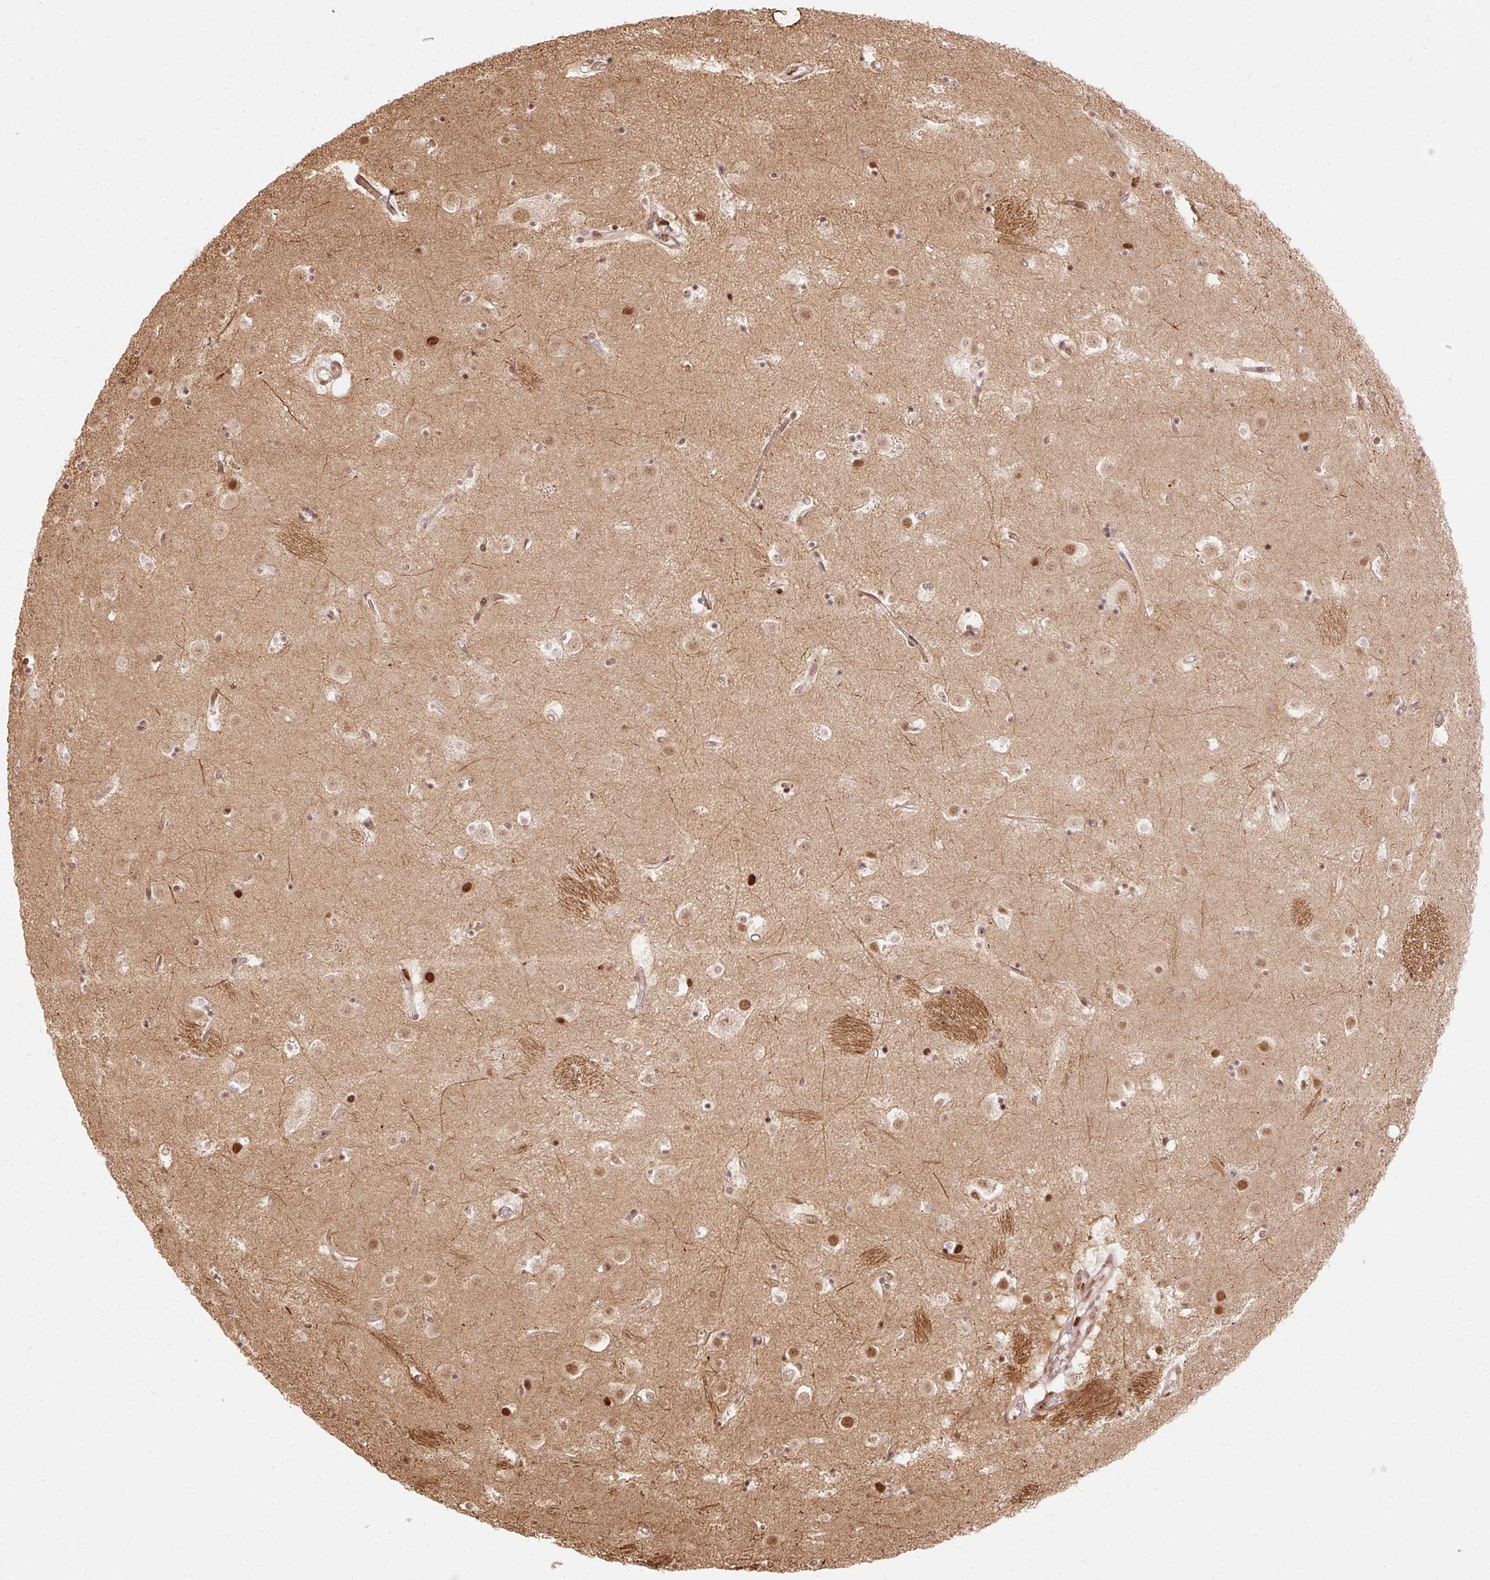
{"staining": {"intensity": "strong", "quantity": "25%-75%", "location": "nuclear"}, "tissue": "caudate", "cell_type": "Glial cells", "image_type": "normal", "snomed": [{"axis": "morphology", "description": "Normal tissue, NOS"}, {"axis": "topography", "description": "Lateral ventricle wall"}], "caption": "Immunohistochemical staining of normal caudate exhibits strong nuclear protein staining in approximately 25%-75% of glial cells. (Stains: DAB (3,3'-diaminobenzidine) in brown, nuclei in blue, Microscopy: brightfield microscopy at high magnification).", "gene": "MECOM", "patient": {"sex": "male", "age": 58}}